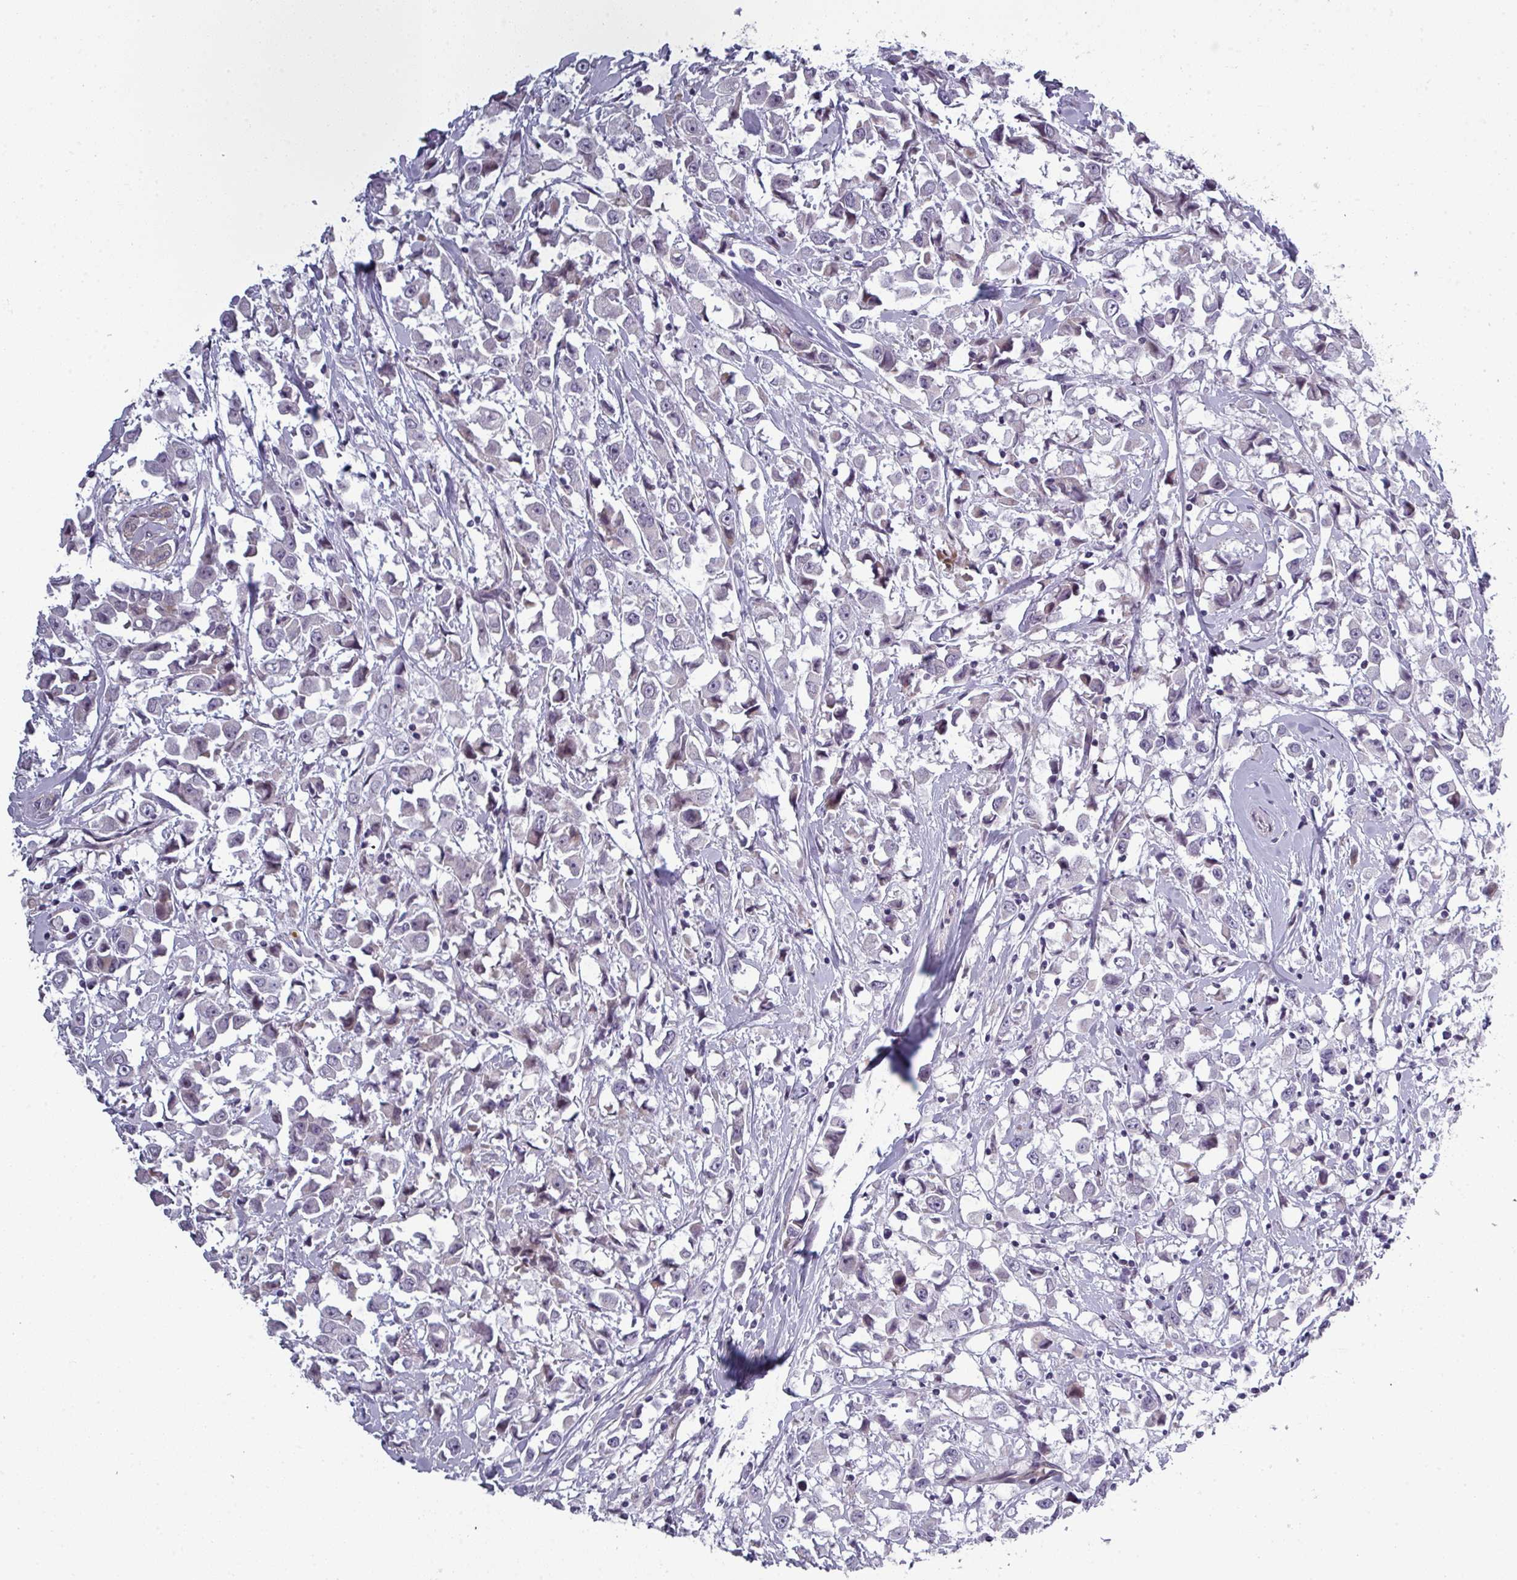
{"staining": {"intensity": "negative", "quantity": "none", "location": "none"}, "tissue": "breast cancer", "cell_type": "Tumor cells", "image_type": "cancer", "snomed": [{"axis": "morphology", "description": "Duct carcinoma"}, {"axis": "topography", "description": "Breast"}], "caption": "The immunohistochemistry image has no significant staining in tumor cells of infiltrating ductal carcinoma (breast) tissue.", "gene": "PRAMEF12", "patient": {"sex": "female", "age": 61}}